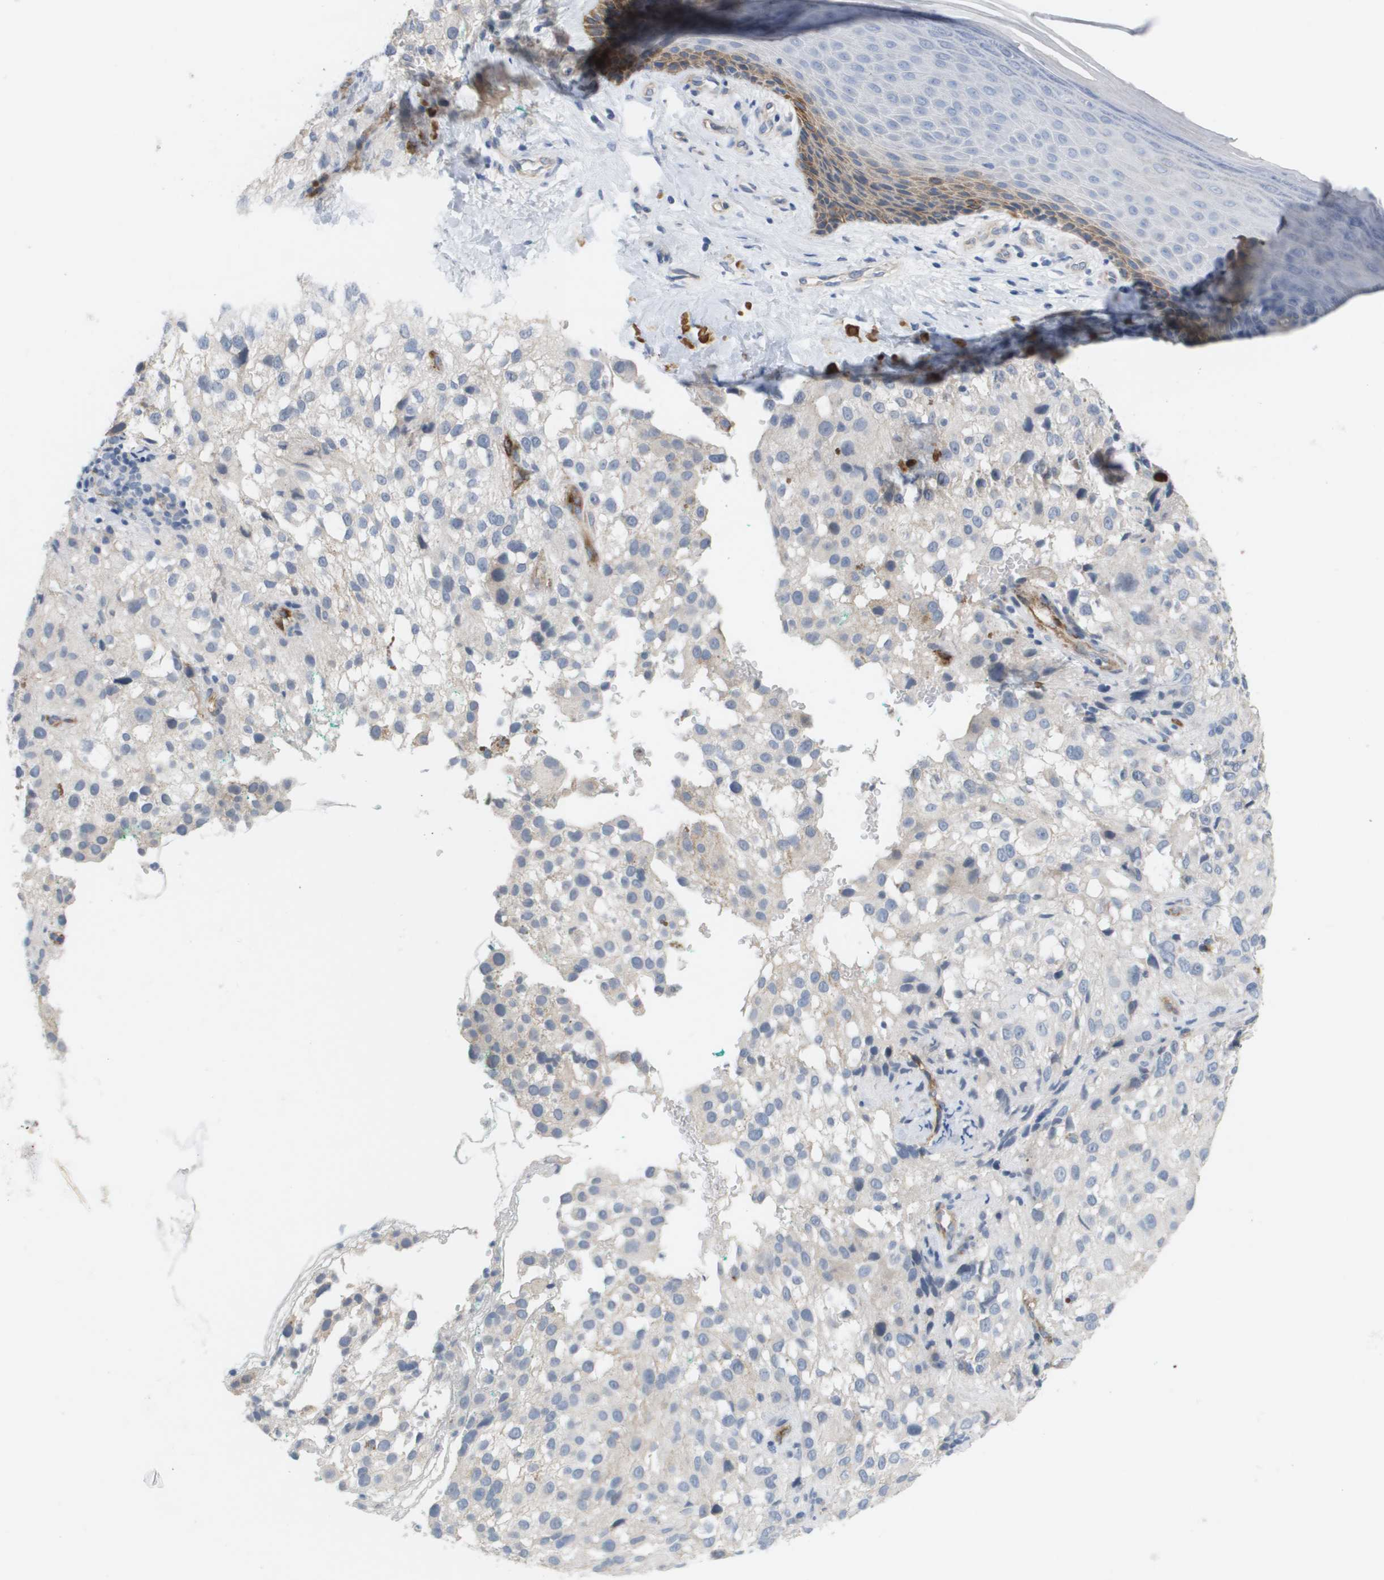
{"staining": {"intensity": "negative", "quantity": "none", "location": "none"}, "tissue": "melanoma", "cell_type": "Tumor cells", "image_type": "cancer", "snomed": [{"axis": "morphology", "description": "Necrosis, NOS"}, {"axis": "morphology", "description": "Malignant melanoma, NOS"}, {"axis": "topography", "description": "Skin"}], "caption": "This is an immunohistochemistry image of human malignant melanoma. There is no staining in tumor cells.", "gene": "ANGPT2", "patient": {"sex": "female", "age": 87}}